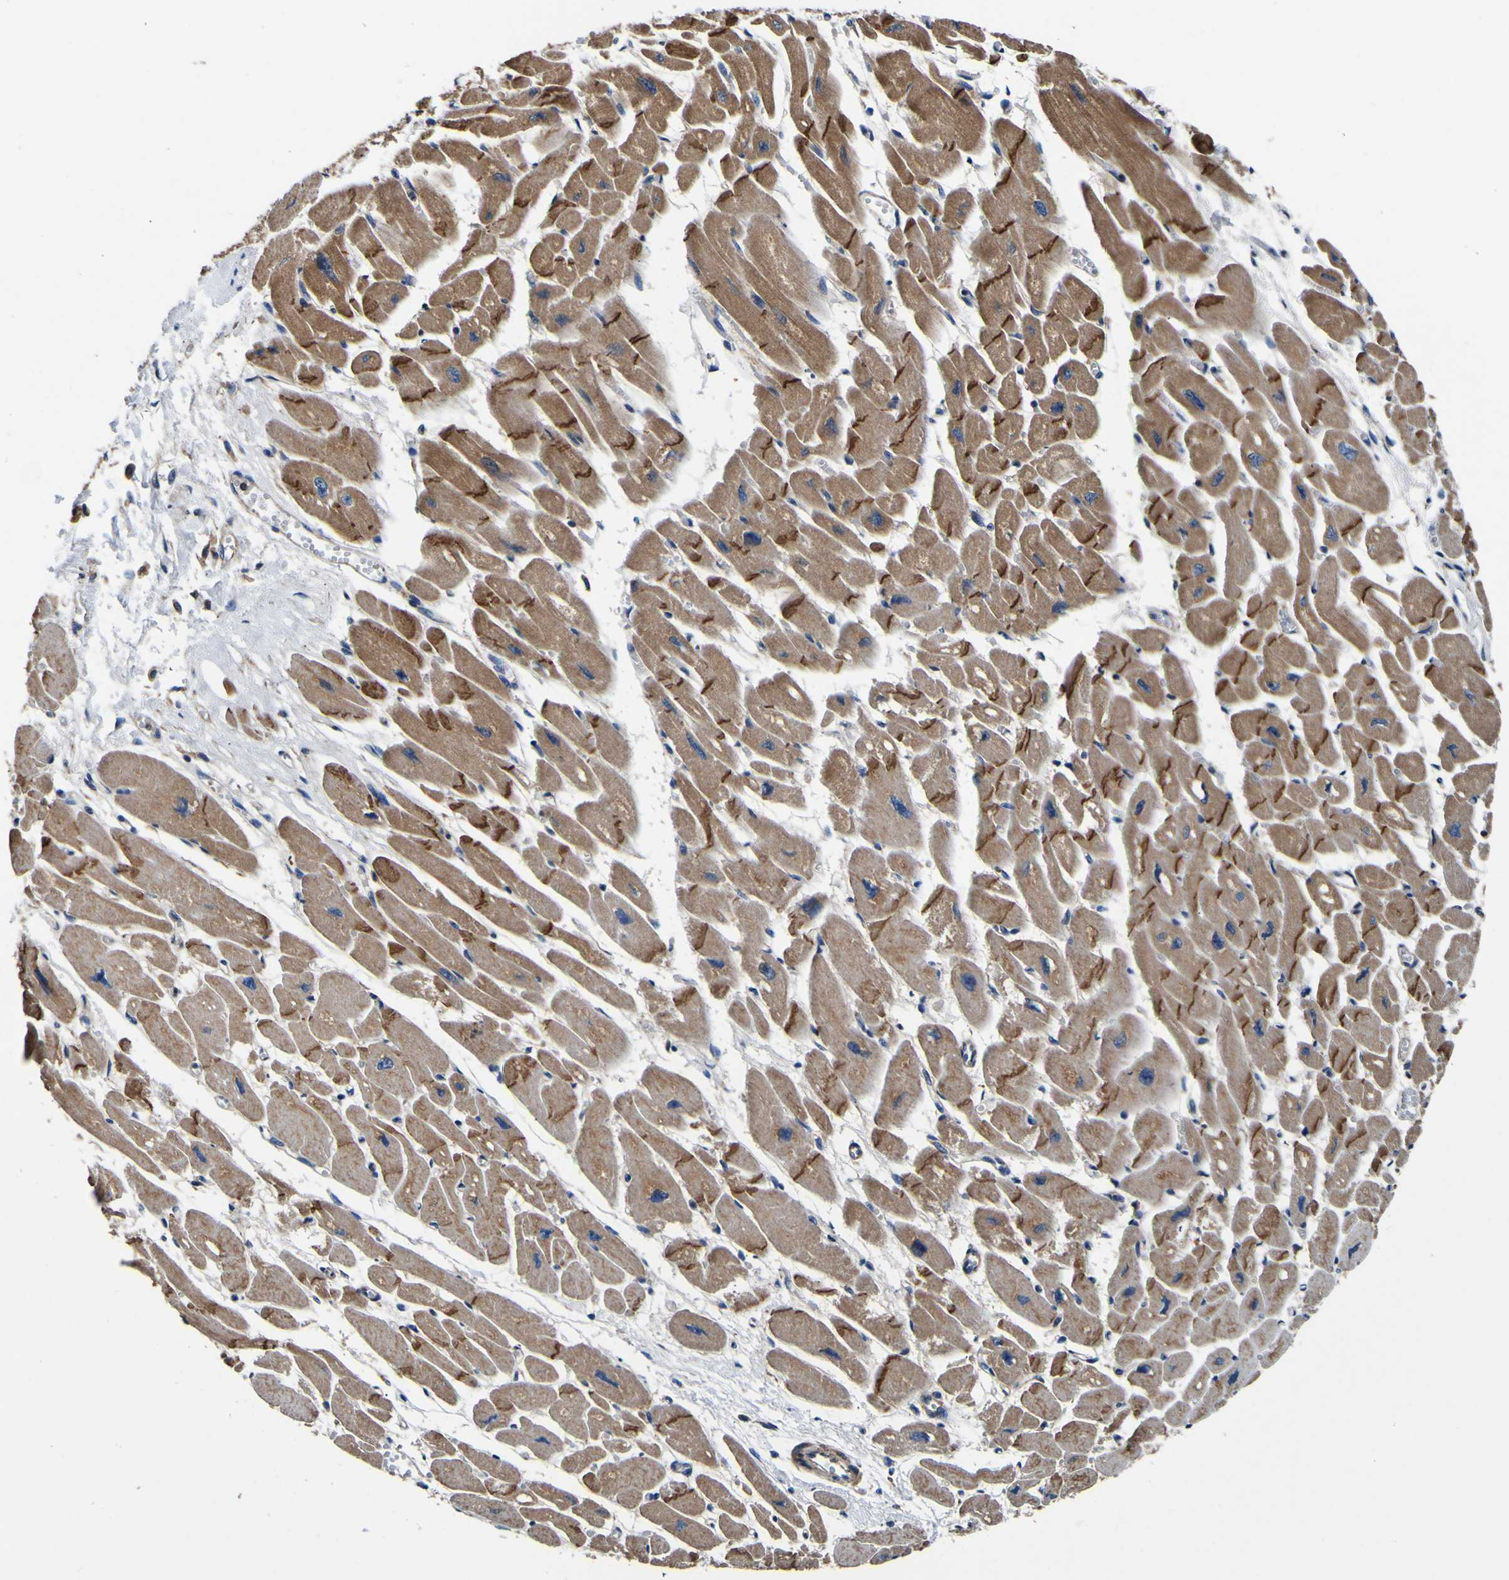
{"staining": {"intensity": "moderate", "quantity": ">75%", "location": "cytoplasmic/membranous"}, "tissue": "heart muscle", "cell_type": "Cardiomyocytes", "image_type": "normal", "snomed": [{"axis": "morphology", "description": "Normal tissue, NOS"}, {"axis": "topography", "description": "Heart"}], "caption": "Immunohistochemical staining of normal human heart muscle shows moderate cytoplasmic/membranous protein staining in about >75% of cardiomyocytes. The staining is performed using DAB brown chromogen to label protein expression. The nuclei are counter-stained blue using hematoxylin.", "gene": "INPP5A", "patient": {"sex": "female", "age": 54}}